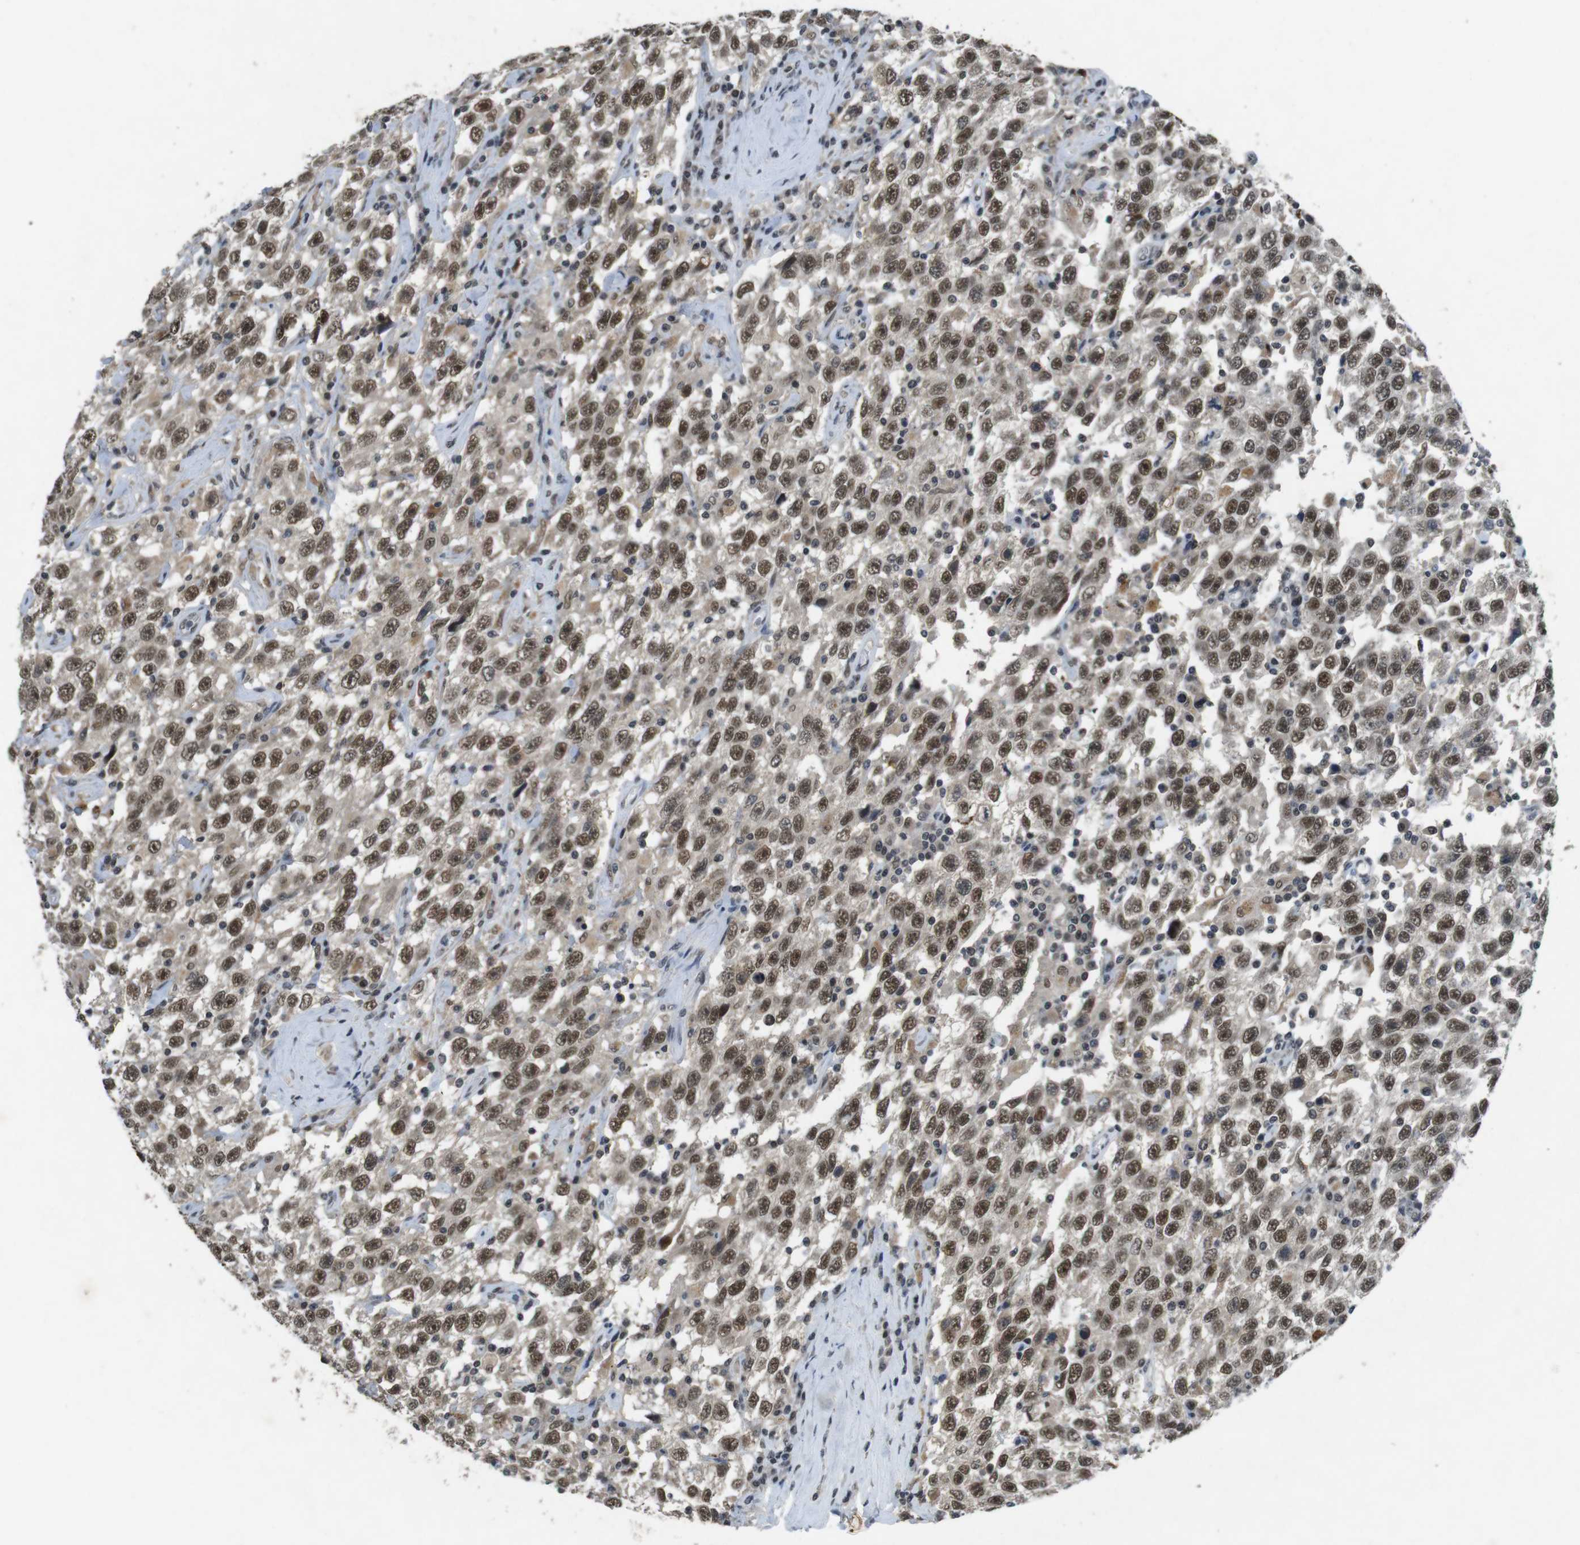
{"staining": {"intensity": "moderate", "quantity": ">75%", "location": "nuclear"}, "tissue": "testis cancer", "cell_type": "Tumor cells", "image_type": "cancer", "snomed": [{"axis": "morphology", "description": "Seminoma, NOS"}, {"axis": "topography", "description": "Testis"}], "caption": "High-magnification brightfield microscopy of testis cancer stained with DAB (brown) and counterstained with hematoxylin (blue). tumor cells exhibit moderate nuclear positivity is identified in approximately>75% of cells. (brown staining indicates protein expression, while blue staining denotes nuclei).", "gene": "USP7", "patient": {"sex": "male", "age": 41}}